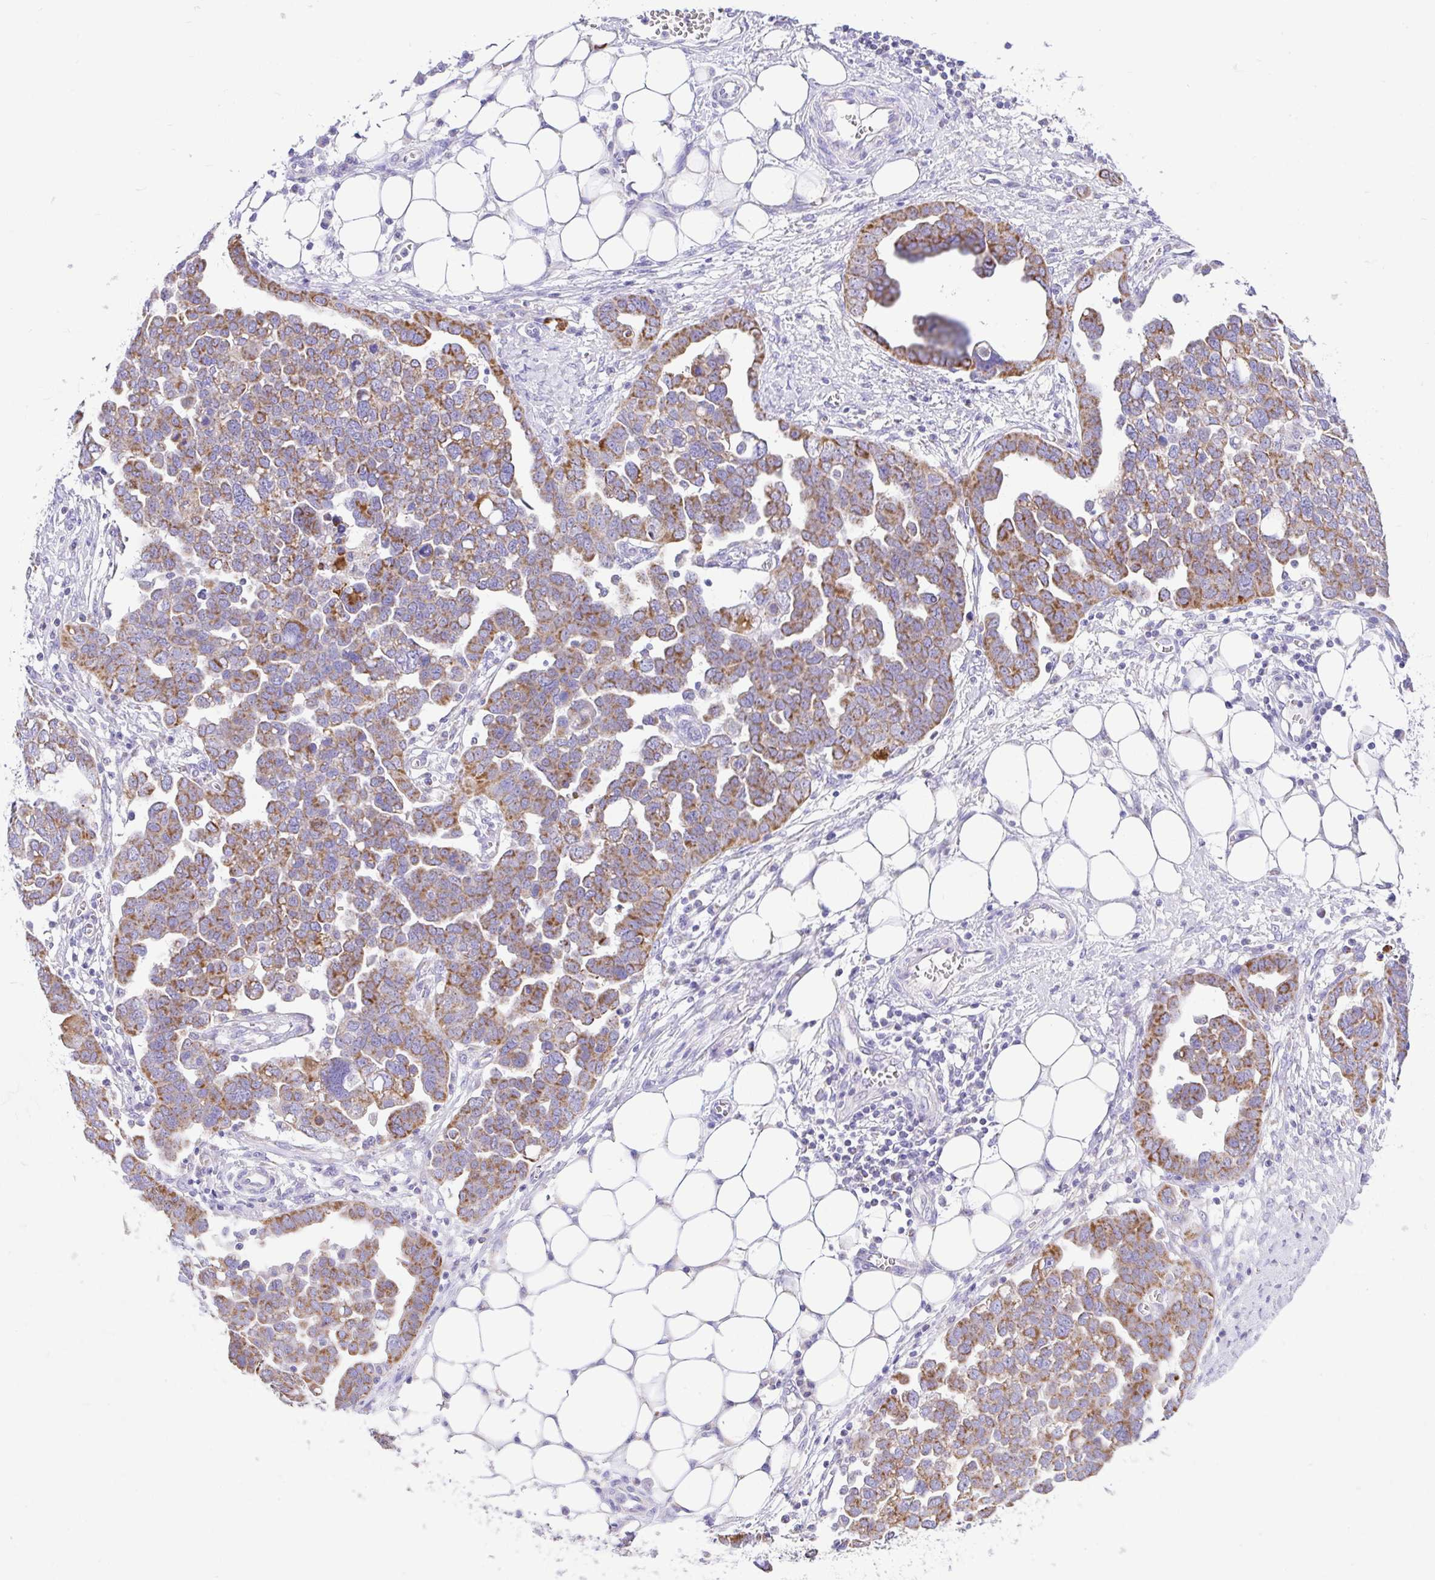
{"staining": {"intensity": "moderate", "quantity": "25%-75%", "location": "cytoplasmic/membranous"}, "tissue": "ovarian cancer", "cell_type": "Tumor cells", "image_type": "cancer", "snomed": [{"axis": "morphology", "description": "Cystadenocarcinoma, serous, NOS"}, {"axis": "topography", "description": "Ovary"}], "caption": "A micrograph of human ovarian cancer (serous cystadenocarcinoma) stained for a protein shows moderate cytoplasmic/membranous brown staining in tumor cells.", "gene": "SLC13A1", "patient": {"sex": "female", "age": 59}}